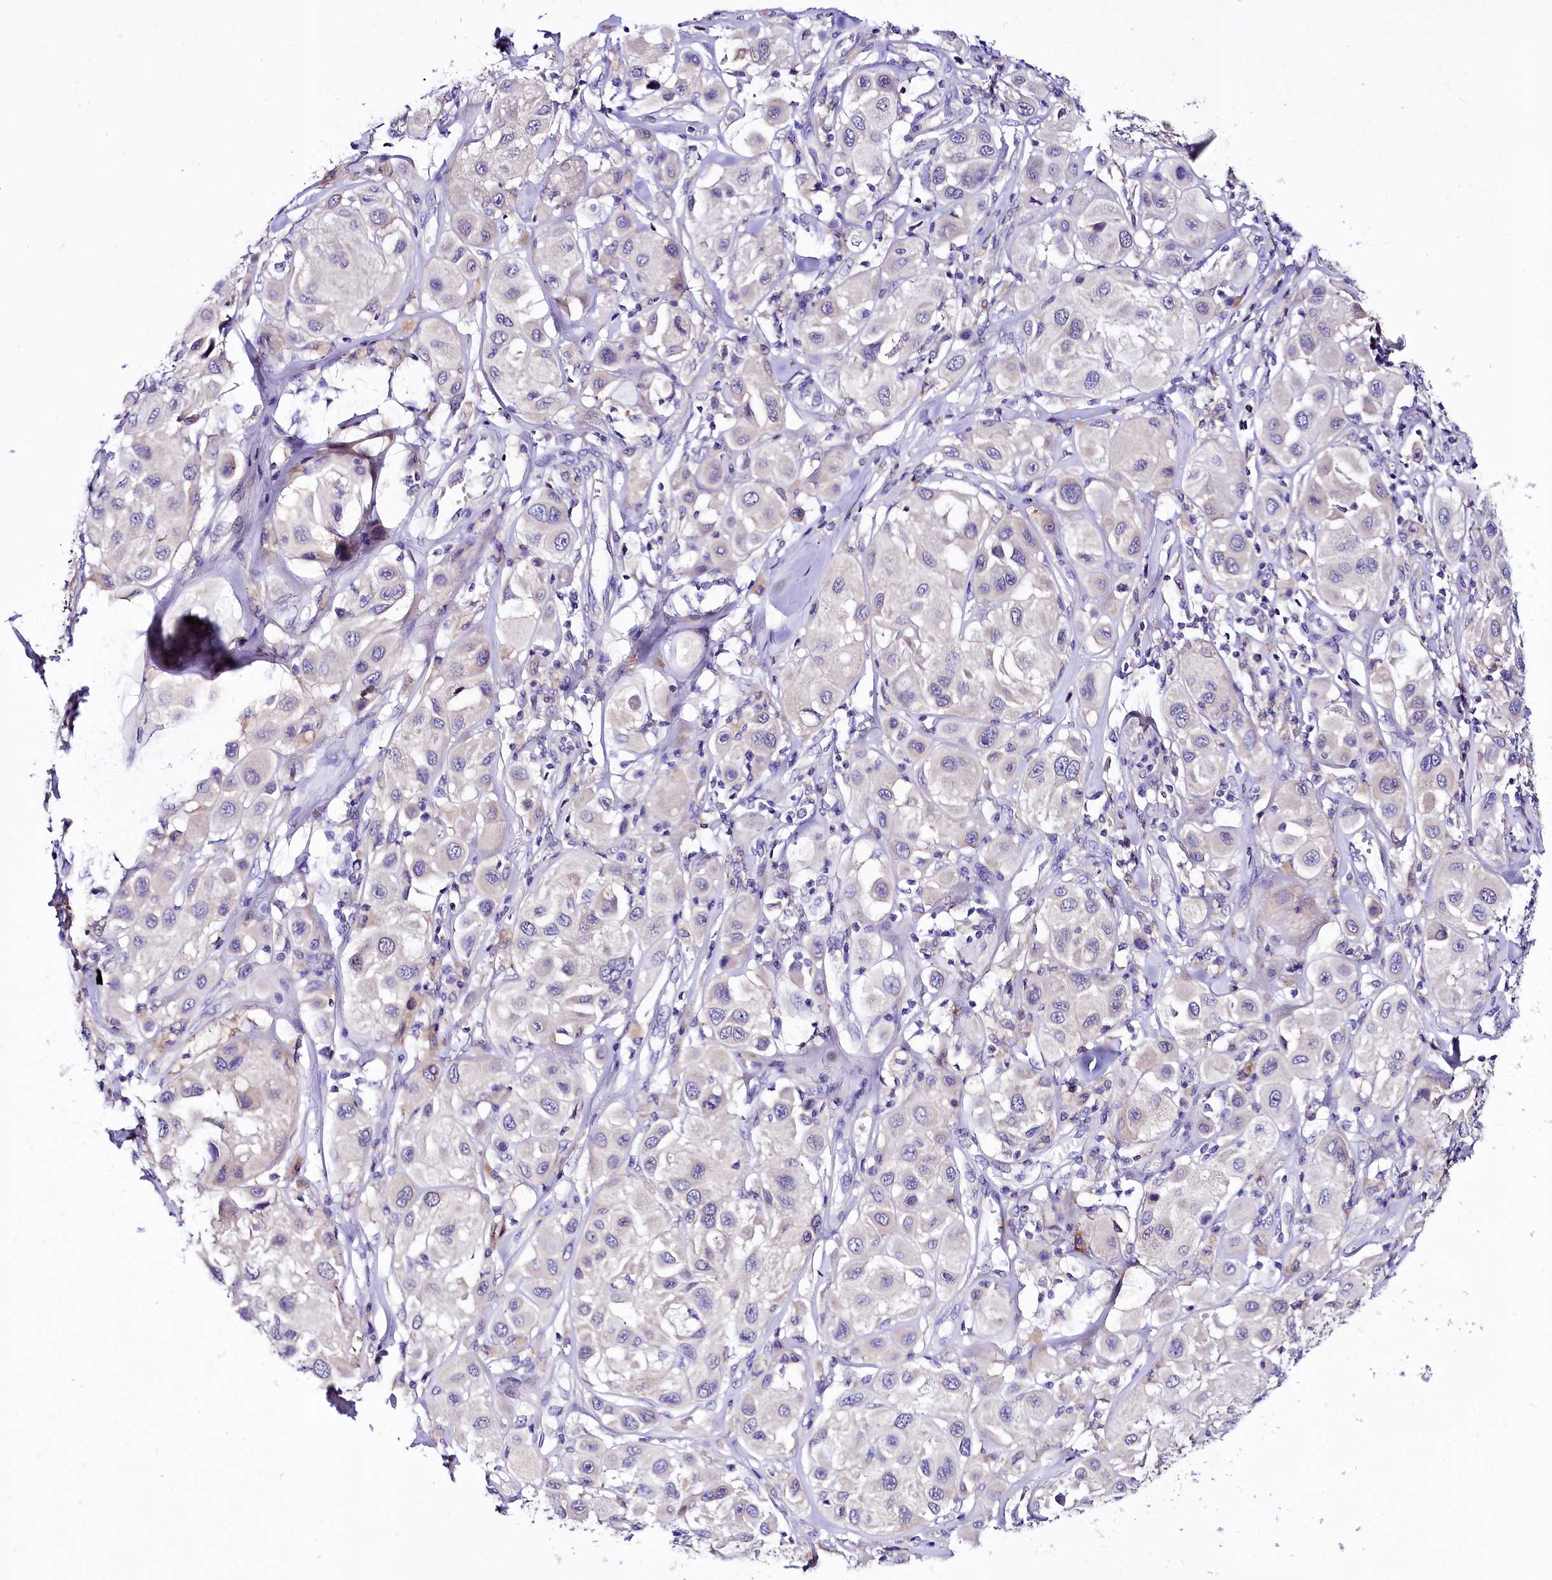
{"staining": {"intensity": "negative", "quantity": "none", "location": "none"}, "tissue": "melanoma", "cell_type": "Tumor cells", "image_type": "cancer", "snomed": [{"axis": "morphology", "description": "Malignant melanoma, Metastatic site"}, {"axis": "topography", "description": "Skin"}], "caption": "Immunohistochemistry (IHC) histopathology image of neoplastic tissue: human melanoma stained with DAB exhibits no significant protein staining in tumor cells.", "gene": "ABHD5", "patient": {"sex": "male", "age": 41}}